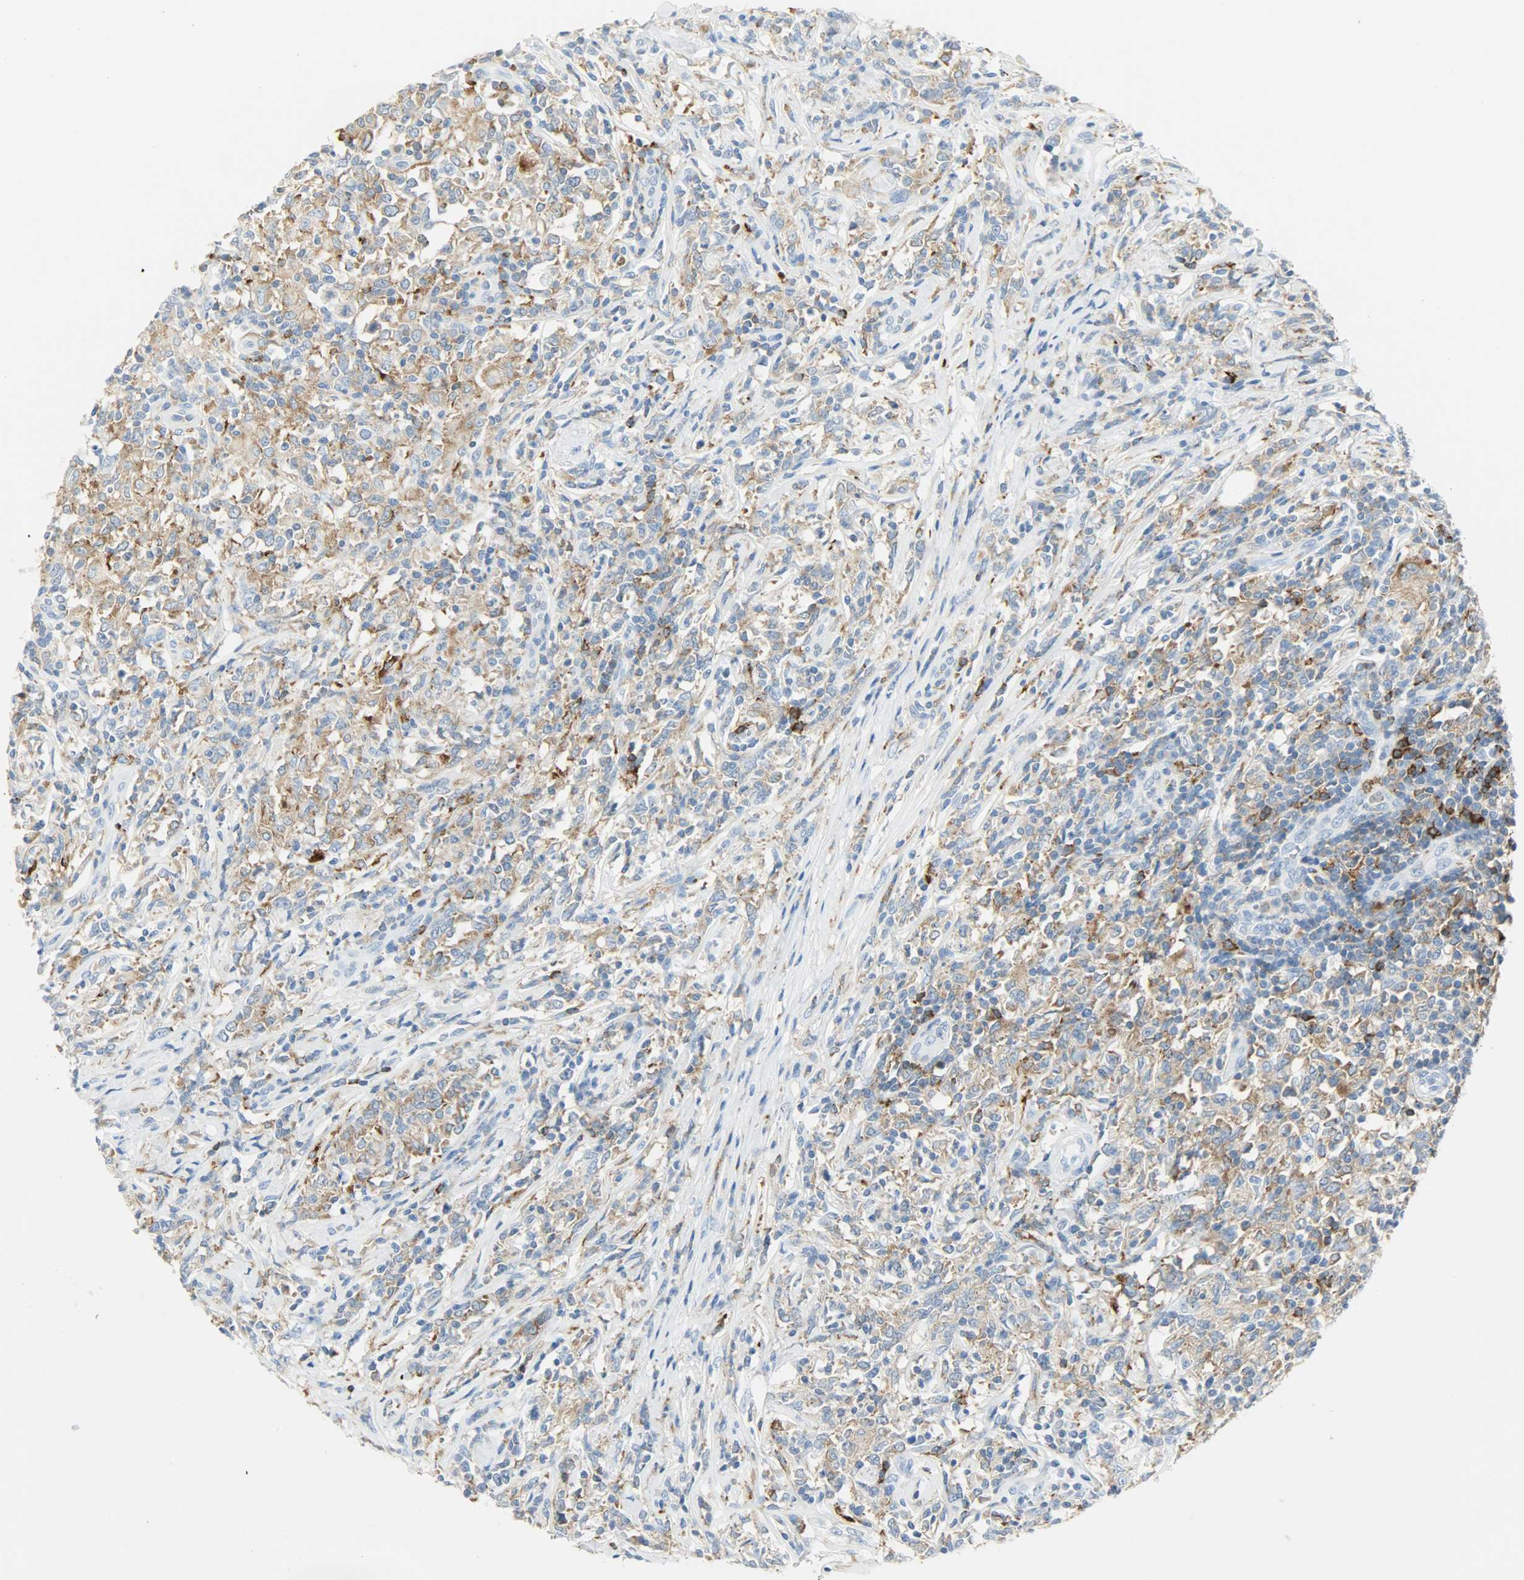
{"staining": {"intensity": "moderate", "quantity": "<25%", "location": "cytoplasmic/membranous"}, "tissue": "lymphoma", "cell_type": "Tumor cells", "image_type": "cancer", "snomed": [{"axis": "morphology", "description": "Malignant lymphoma, non-Hodgkin's type, High grade"}, {"axis": "topography", "description": "Lymph node"}], "caption": "IHC (DAB) staining of human high-grade malignant lymphoma, non-Hodgkin's type reveals moderate cytoplasmic/membranous protein positivity in approximately <25% of tumor cells.", "gene": "PTPN6", "patient": {"sex": "female", "age": 84}}